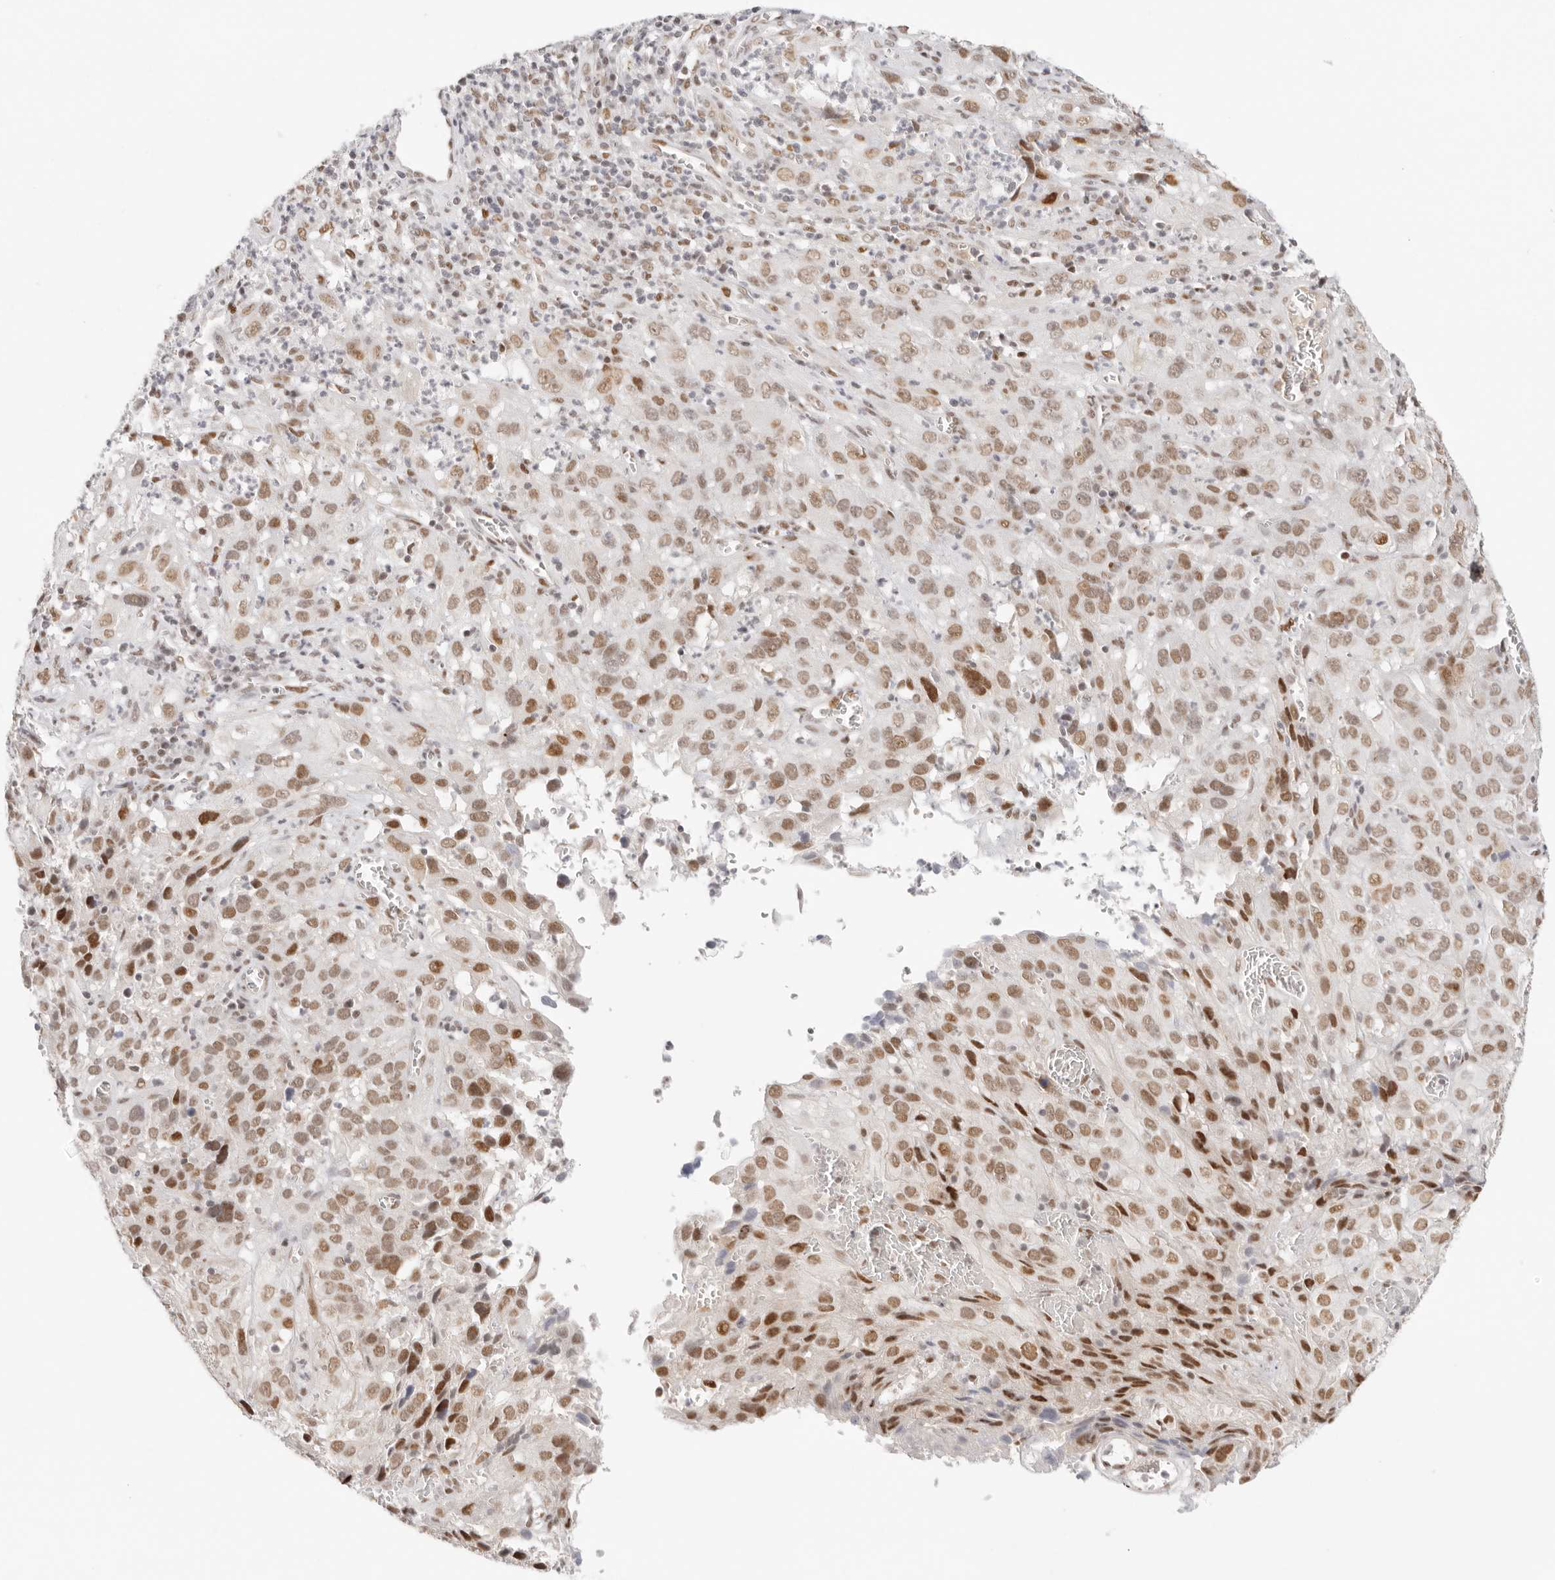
{"staining": {"intensity": "moderate", "quantity": ">75%", "location": "nuclear"}, "tissue": "cervical cancer", "cell_type": "Tumor cells", "image_type": "cancer", "snomed": [{"axis": "morphology", "description": "Squamous cell carcinoma, NOS"}, {"axis": "topography", "description": "Cervix"}], "caption": "The immunohistochemical stain labels moderate nuclear positivity in tumor cells of cervical cancer tissue.", "gene": "HOXC5", "patient": {"sex": "female", "age": 32}}